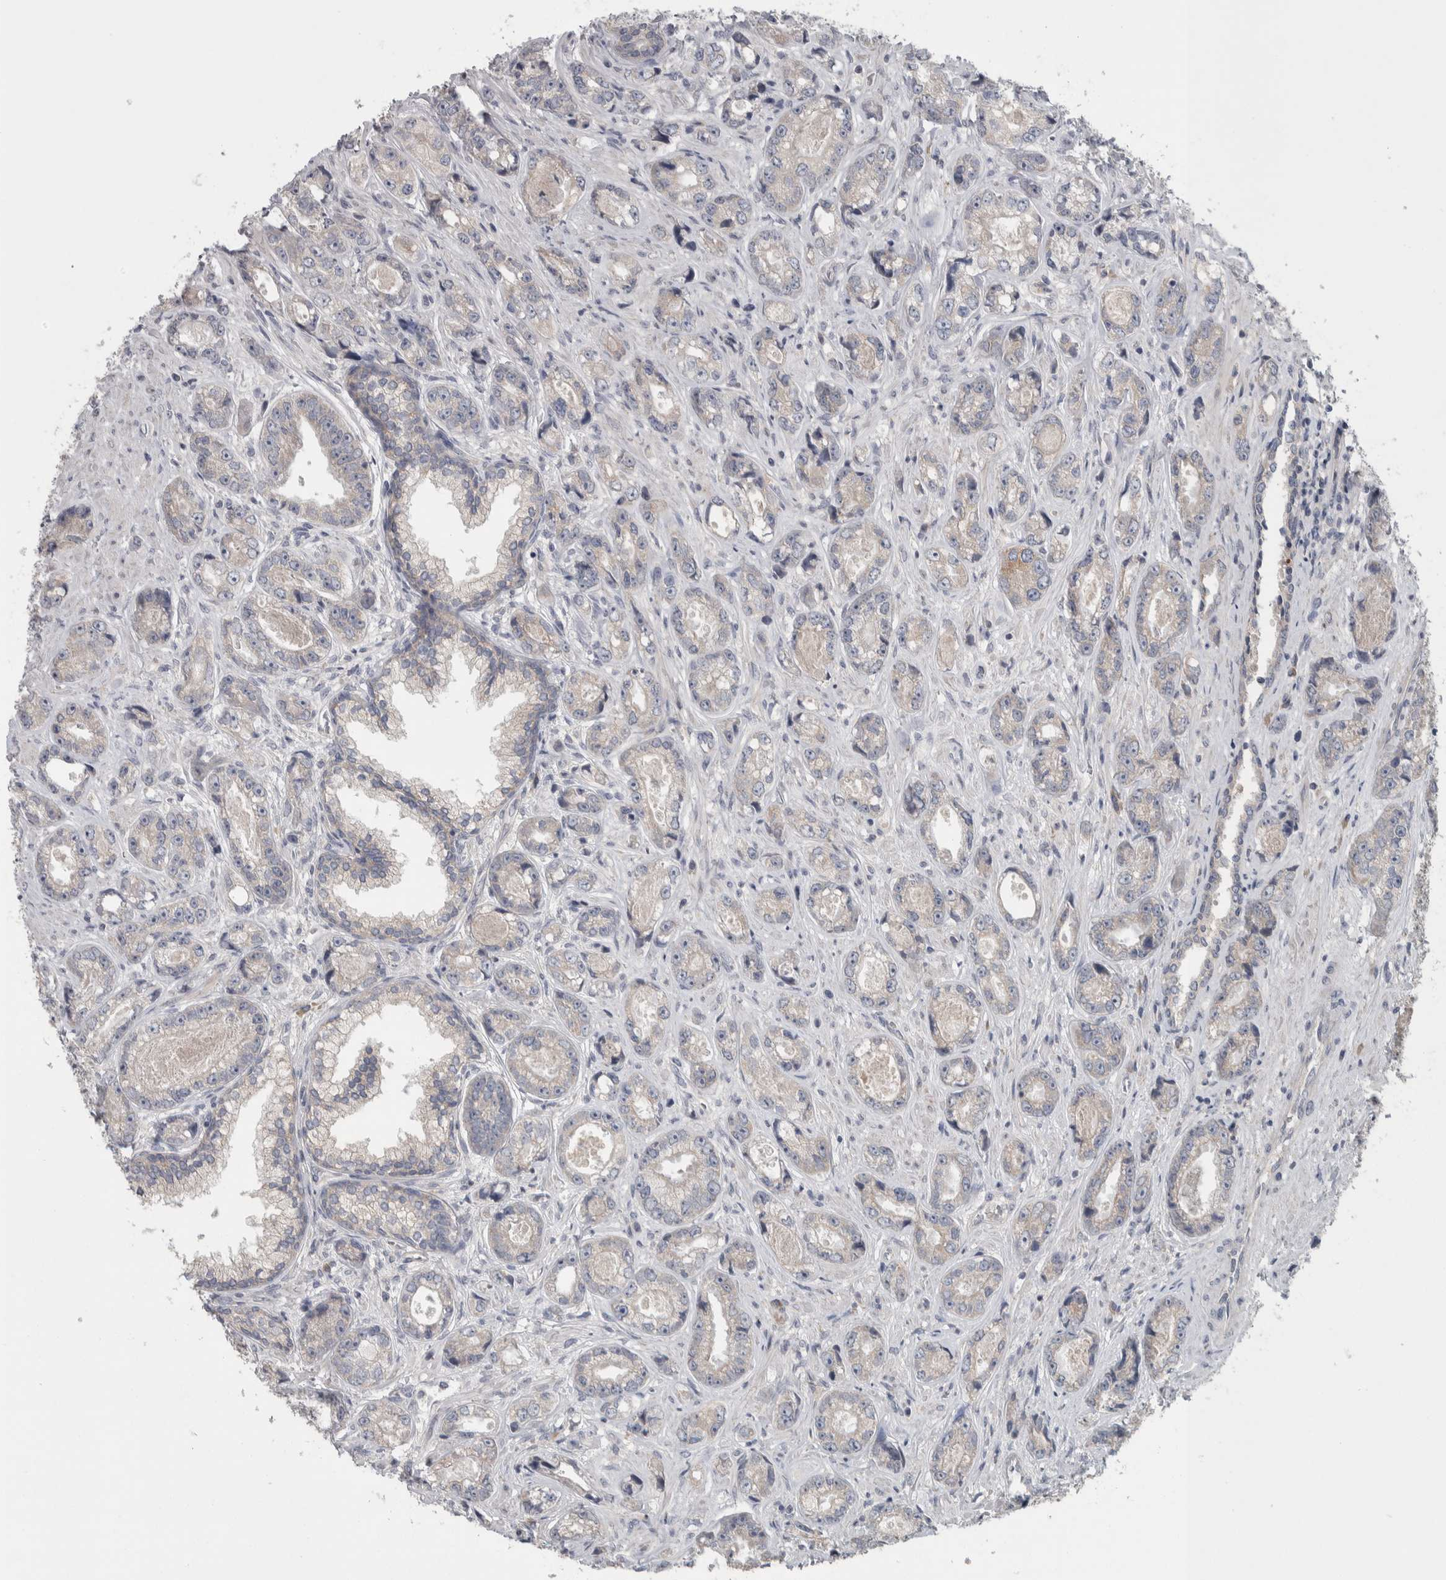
{"staining": {"intensity": "negative", "quantity": "none", "location": "none"}, "tissue": "prostate cancer", "cell_type": "Tumor cells", "image_type": "cancer", "snomed": [{"axis": "morphology", "description": "Adenocarcinoma, High grade"}, {"axis": "topography", "description": "Prostate"}], "caption": "This histopathology image is of prostate cancer stained with immunohistochemistry to label a protein in brown with the nuclei are counter-stained blue. There is no positivity in tumor cells.", "gene": "SRP68", "patient": {"sex": "male", "age": 61}}